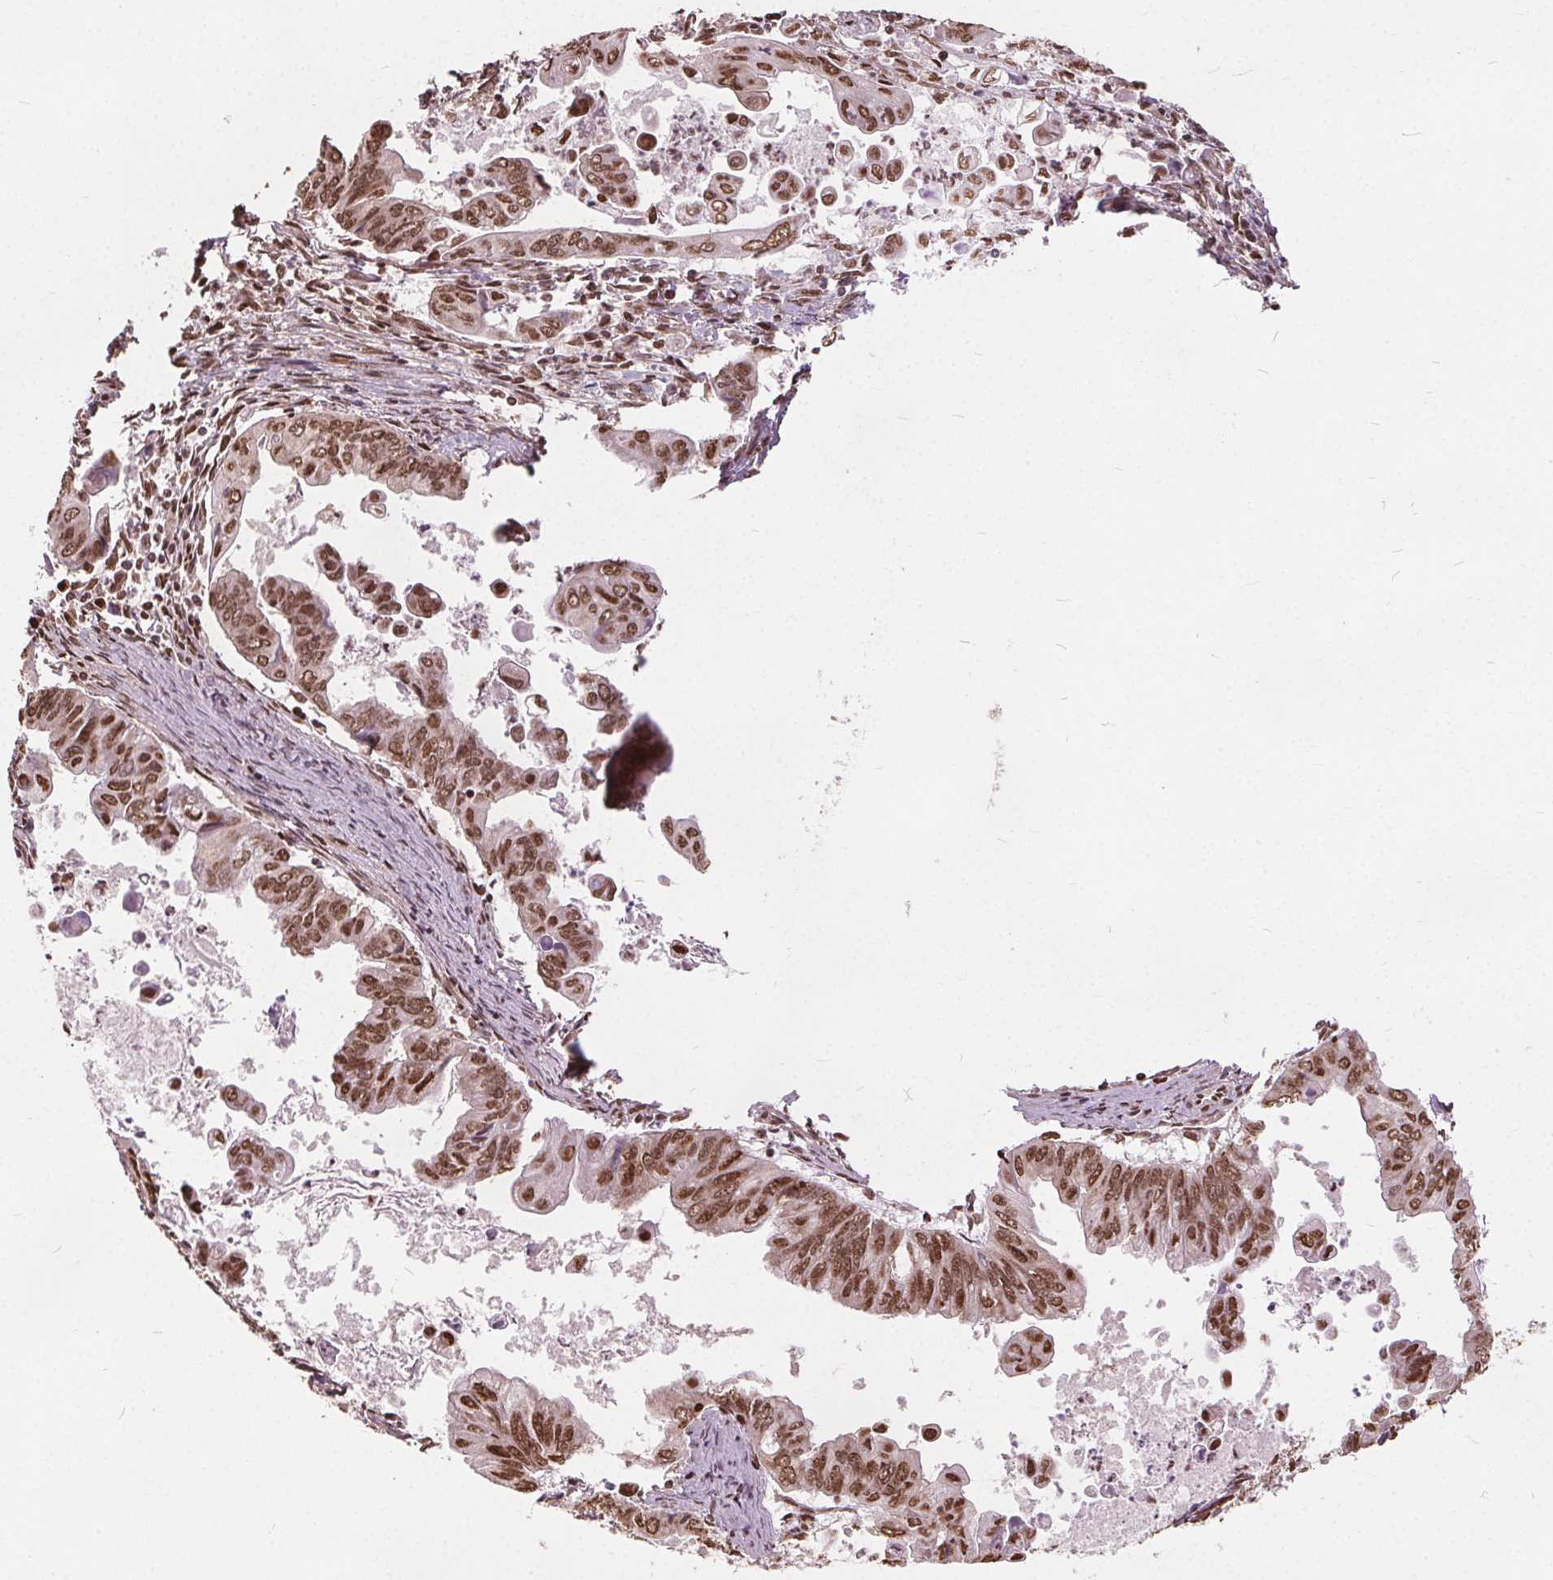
{"staining": {"intensity": "moderate", "quantity": "25%-75%", "location": "nuclear"}, "tissue": "stomach cancer", "cell_type": "Tumor cells", "image_type": "cancer", "snomed": [{"axis": "morphology", "description": "Adenocarcinoma, NOS"}, {"axis": "topography", "description": "Stomach, upper"}], "caption": "Immunohistochemical staining of human adenocarcinoma (stomach) reveals medium levels of moderate nuclear protein expression in approximately 25%-75% of tumor cells.", "gene": "ISLR2", "patient": {"sex": "male", "age": 80}}